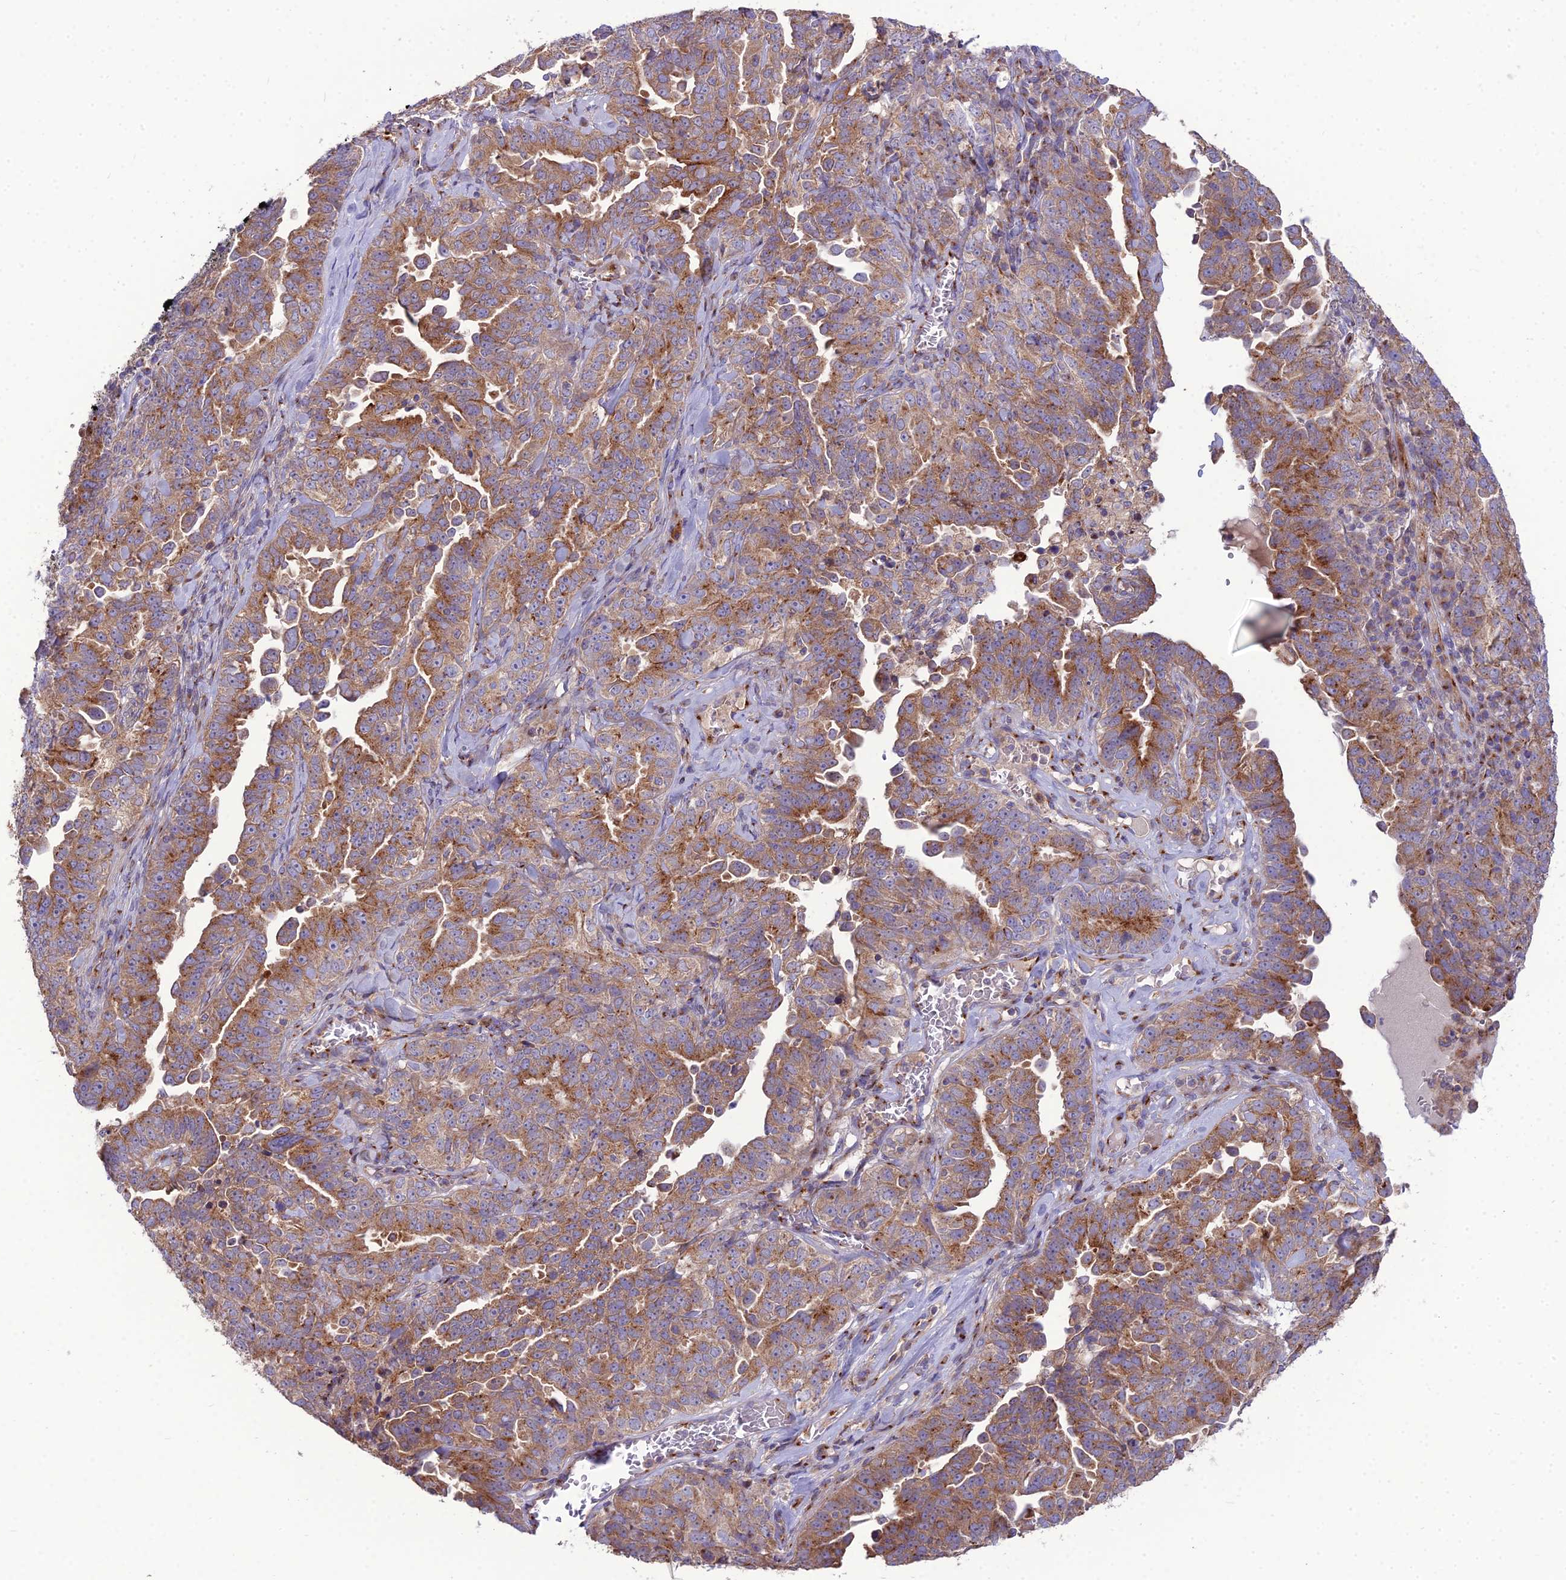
{"staining": {"intensity": "moderate", "quantity": ">75%", "location": "cytoplasmic/membranous"}, "tissue": "ovarian cancer", "cell_type": "Tumor cells", "image_type": "cancer", "snomed": [{"axis": "morphology", "description": "Carcinoma, endometroid"}, {"axis": "topography", "description": "Ovary"}], "caption": "Protein analysis of endometroid carcinoma (ovarian) tissue reveals moderate cytoplasmic/membranous positivity in approximately >75% of tumor cells.", "gene": "SPRYD7", "patient": {"sex": "female", "age": 62}}